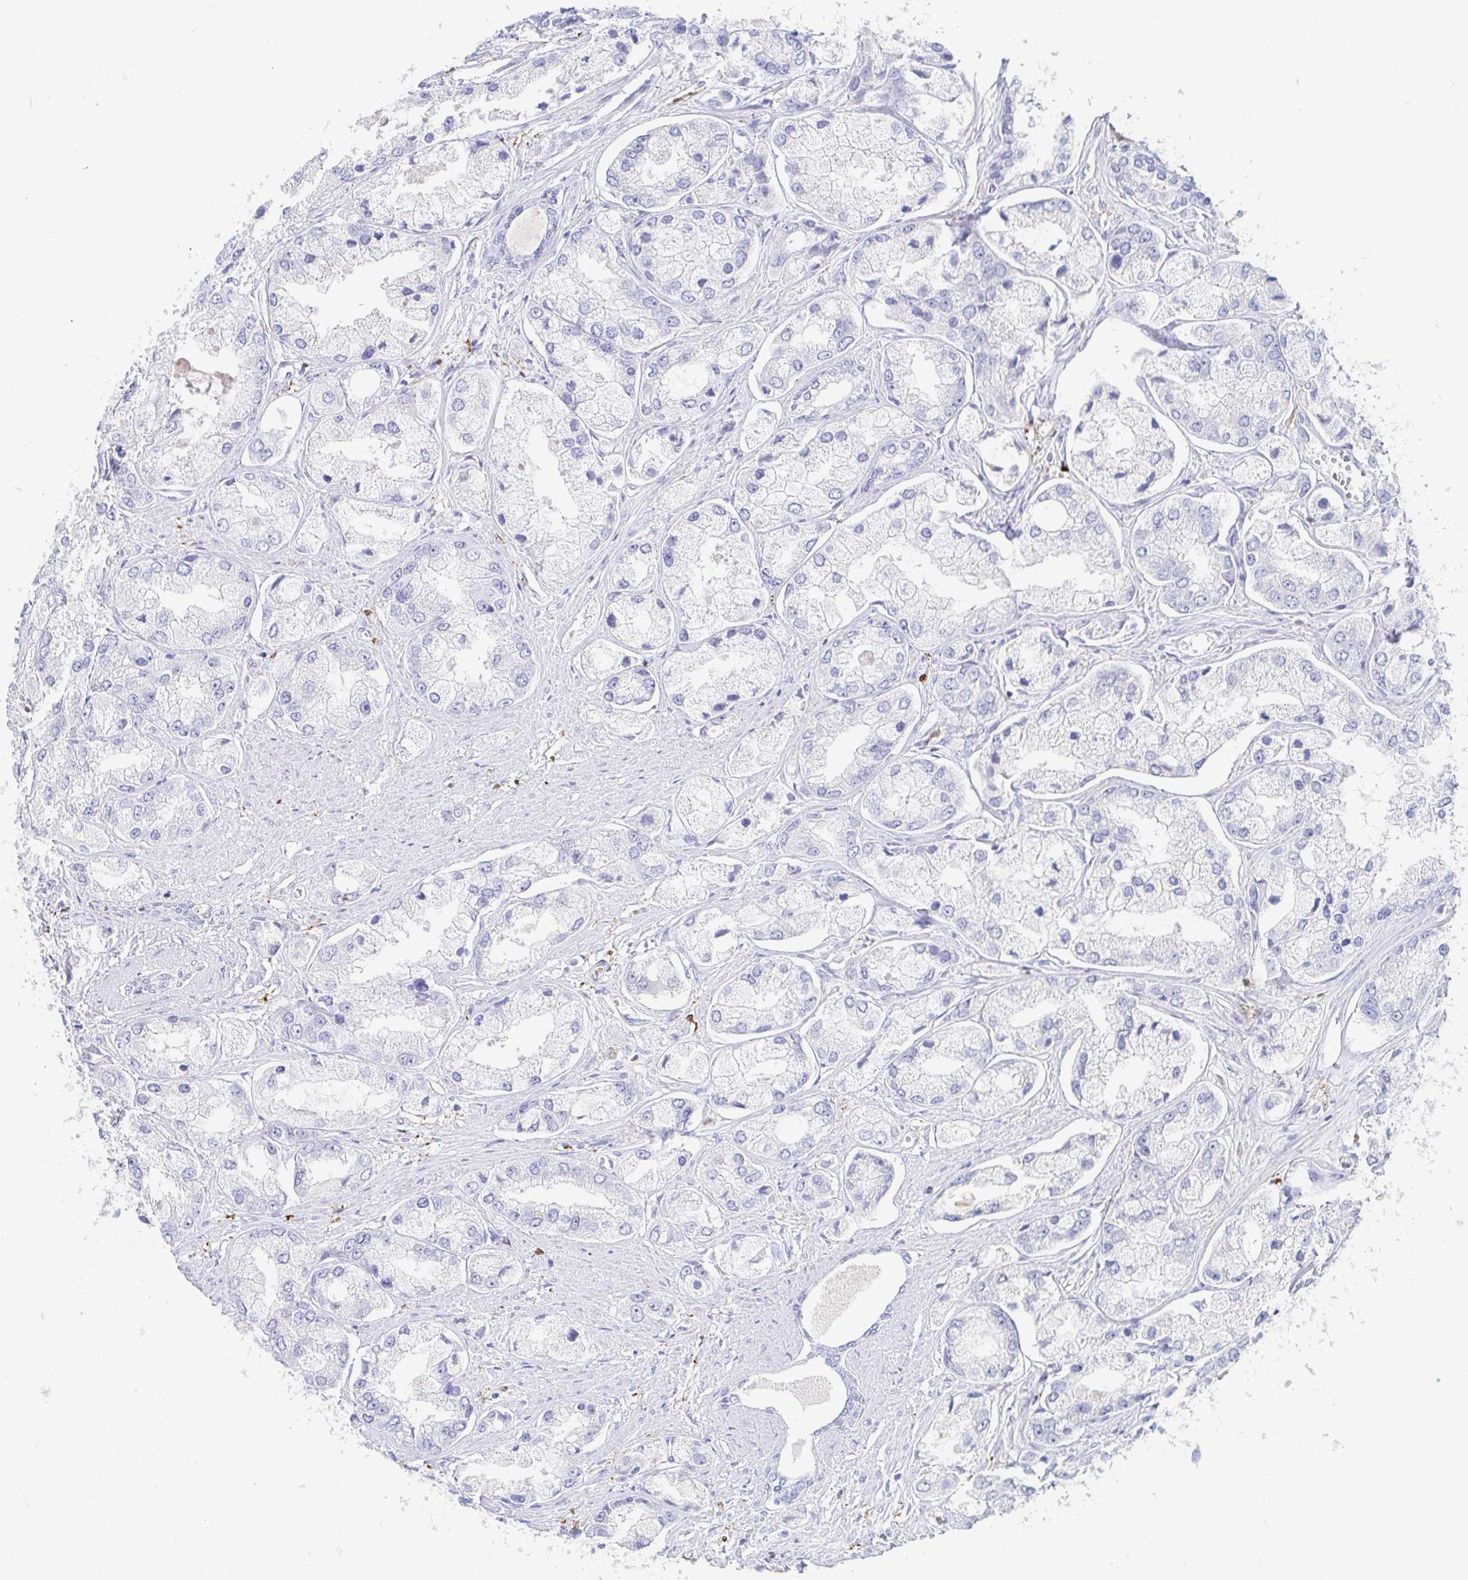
{"staining": {"intensity": "negative", "quantity": "none", "location": "none"}, "tissue": "prostate cancer", "cell_type": "Tumor cells", "image_type": "cancer", "snomed": [{"axis": "morphology", "description": "Adenocarcinoma, Low grade"}, {"axis": "topography", "description": "Prostate"}], "caption": "Micrograph shows no significant protein expression in tumor cells of prostate adenocarcinoma (low-grade).", "gene": "OR2A4", "patient": {"sex": "male", "age": 69}}